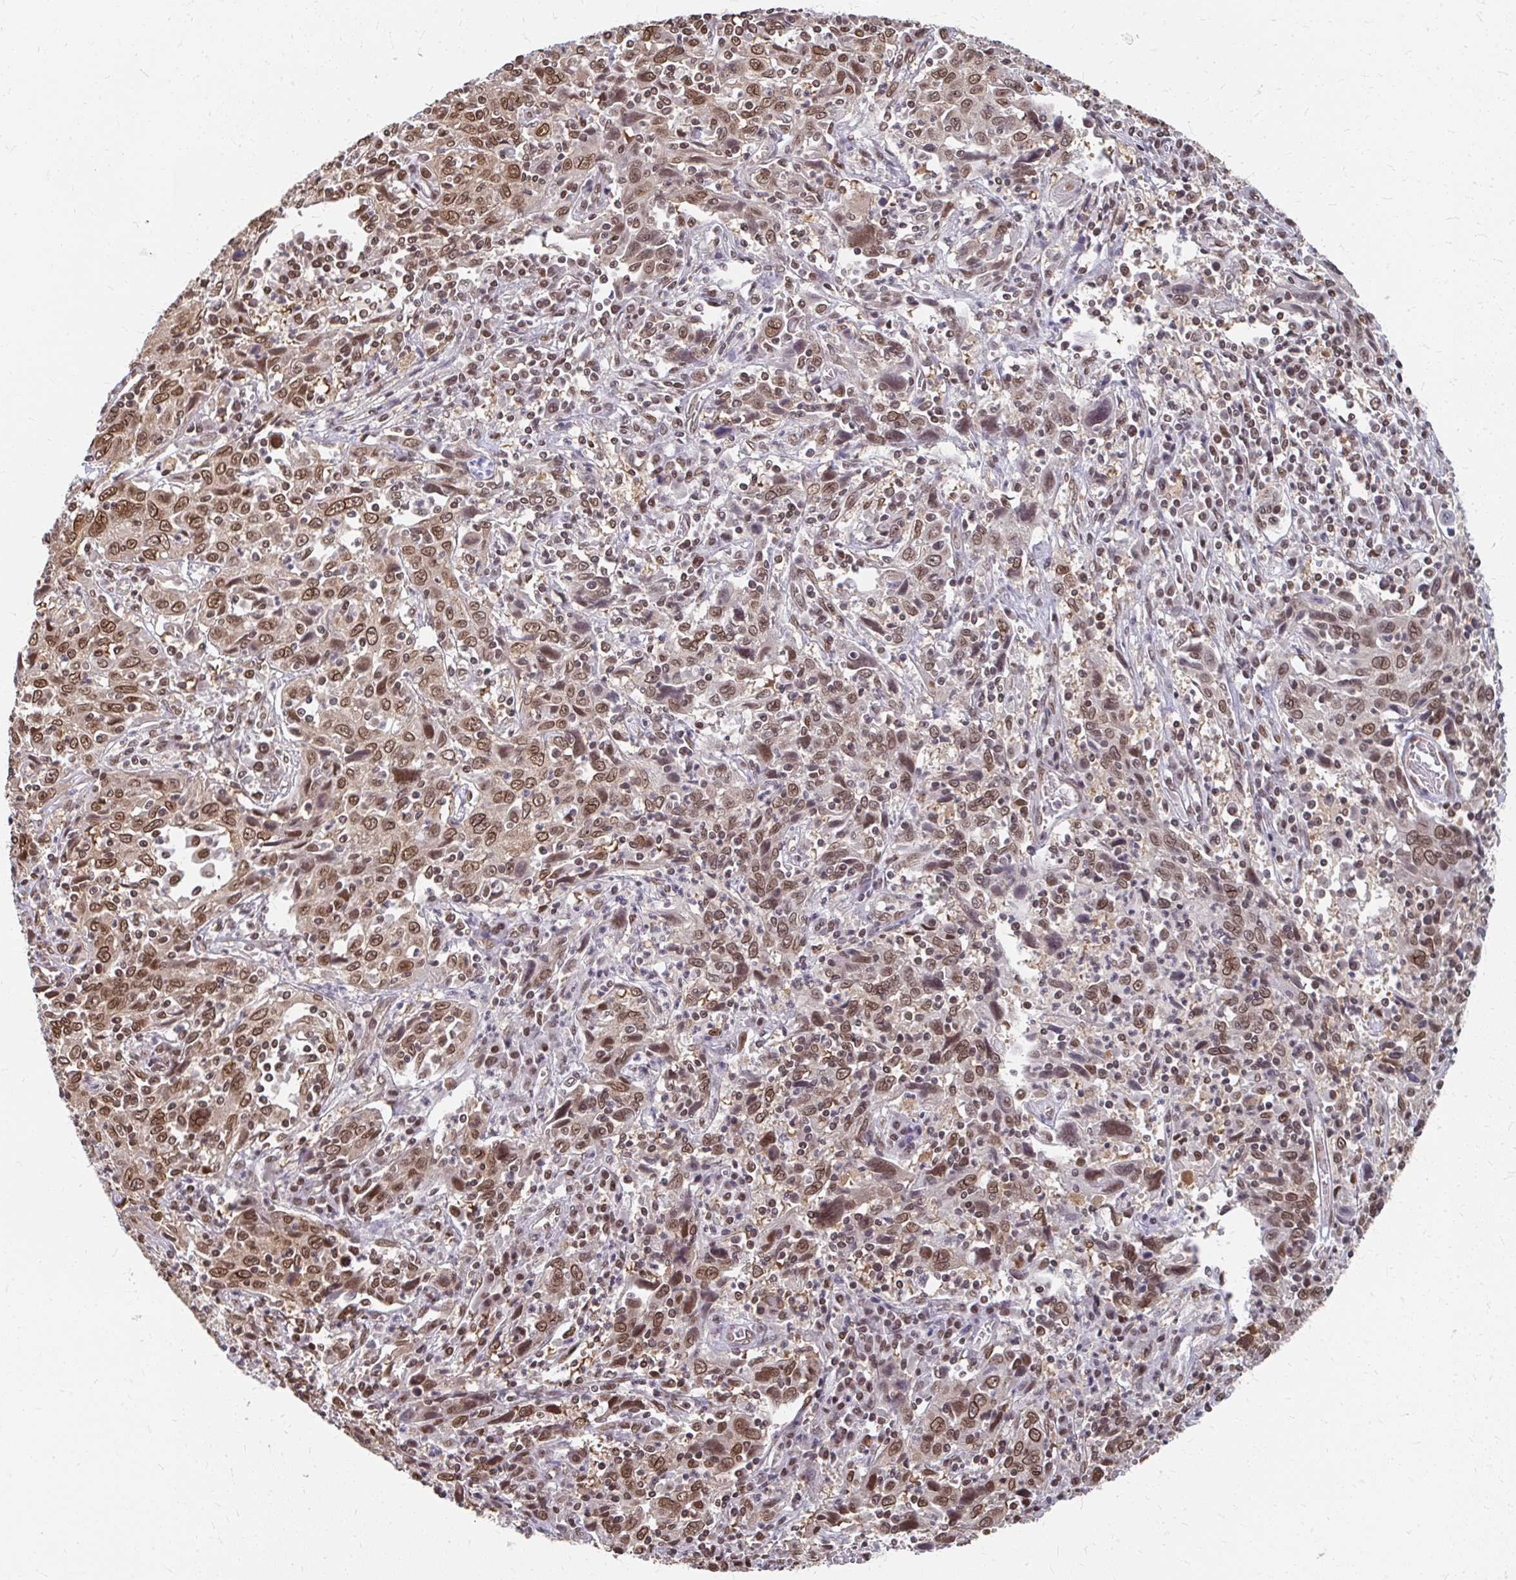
{"staining": {"intensity": "moderate", "quantity": ">75%", "location": "cytoplasmic/membranous,nuclear"}, "tissue": "cervical cancer", "cell_type": "Tumor cells", "image_type": "cancer", "snomed": [{"axis": "morphology", "description": "Squamous cell carcinoma, NOS"}, {"axis": "topography", "description": "Cervix"}], "caption": "The immunohistochemical stain shows moderate cytoplasmic/membranous and nuclear positivity in tumor cells of cervical cancer tissue.", "gene": "XPO1", "patient": {"sex": "female", "age": 46}}